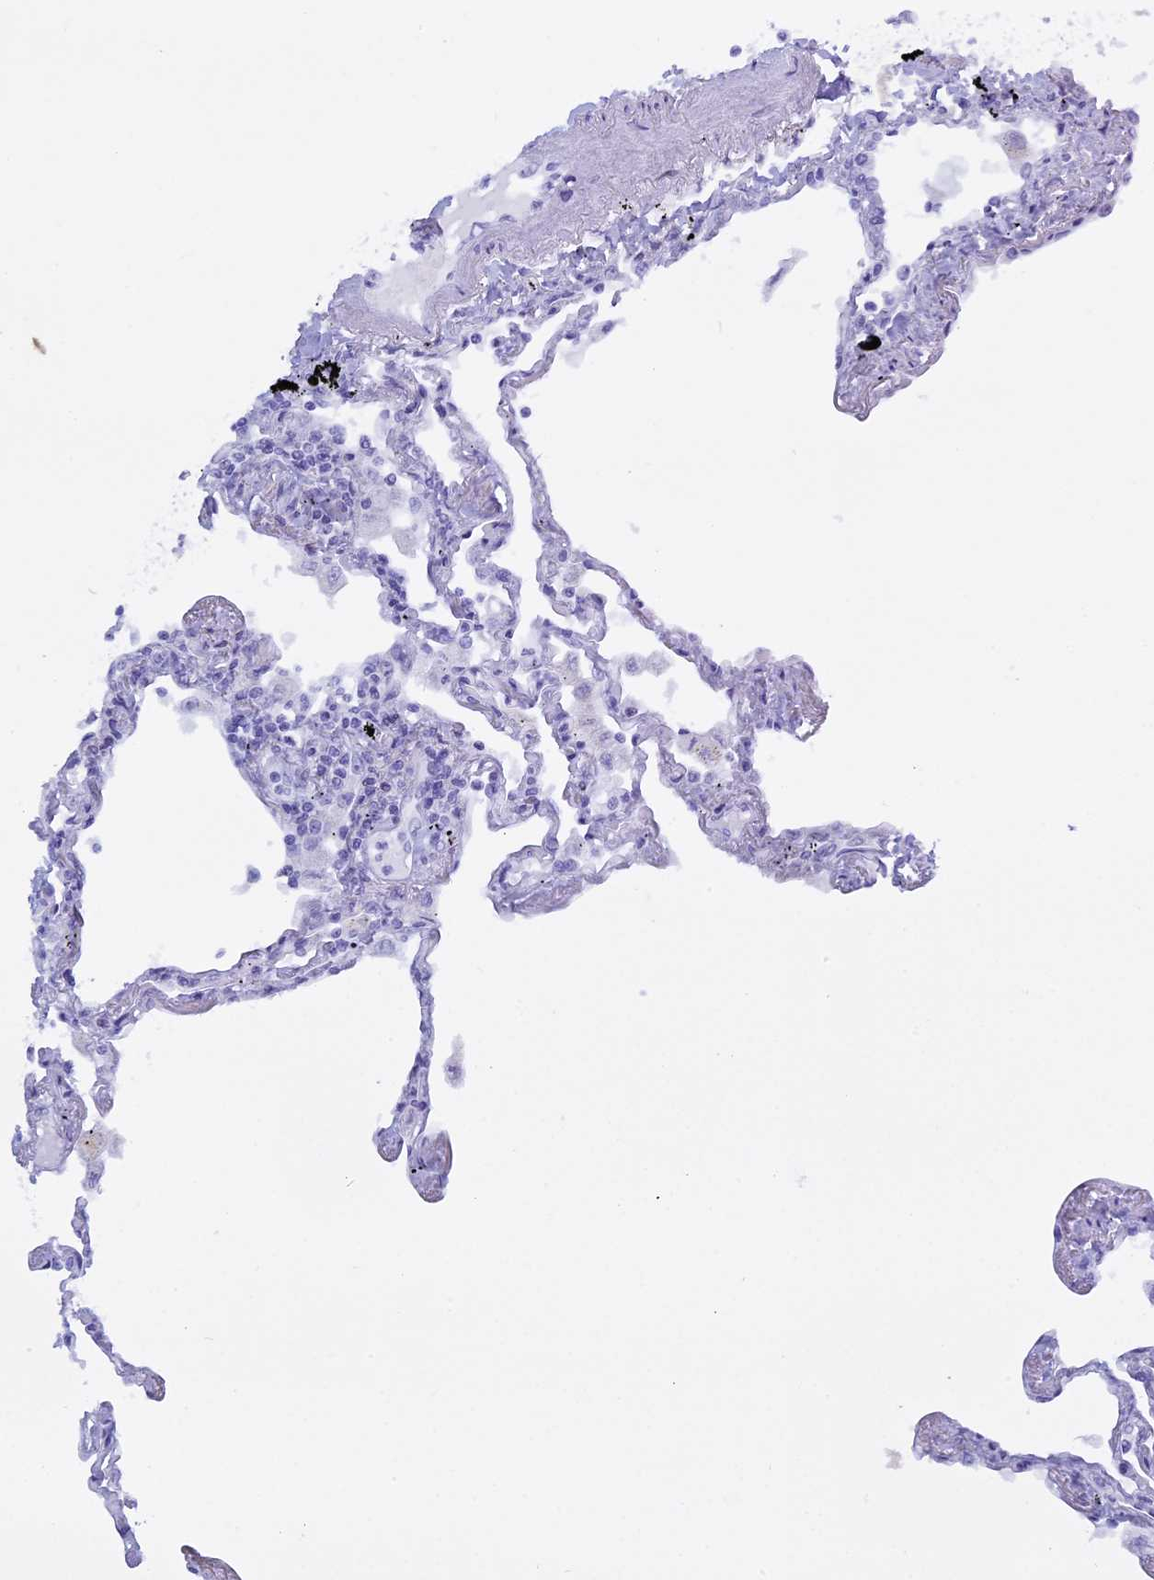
{"staining": {"intensity": "negative", "quantity": "none", "location": "none"}, "tissue": "lung", "cell_type": "Alveolar cells", "image_type": "normal", "snomed": [{"axis": "morphology", "description": "Normal tissue, NOS"}, {"axis": "topography", "description": "Lung"}], "caption": "This is an immunohistochemistry image of benign human lung. There is no positivity in alveolar cells.", "gene": "KCTD21", "patient": {"sex": "female", "age": 67}}